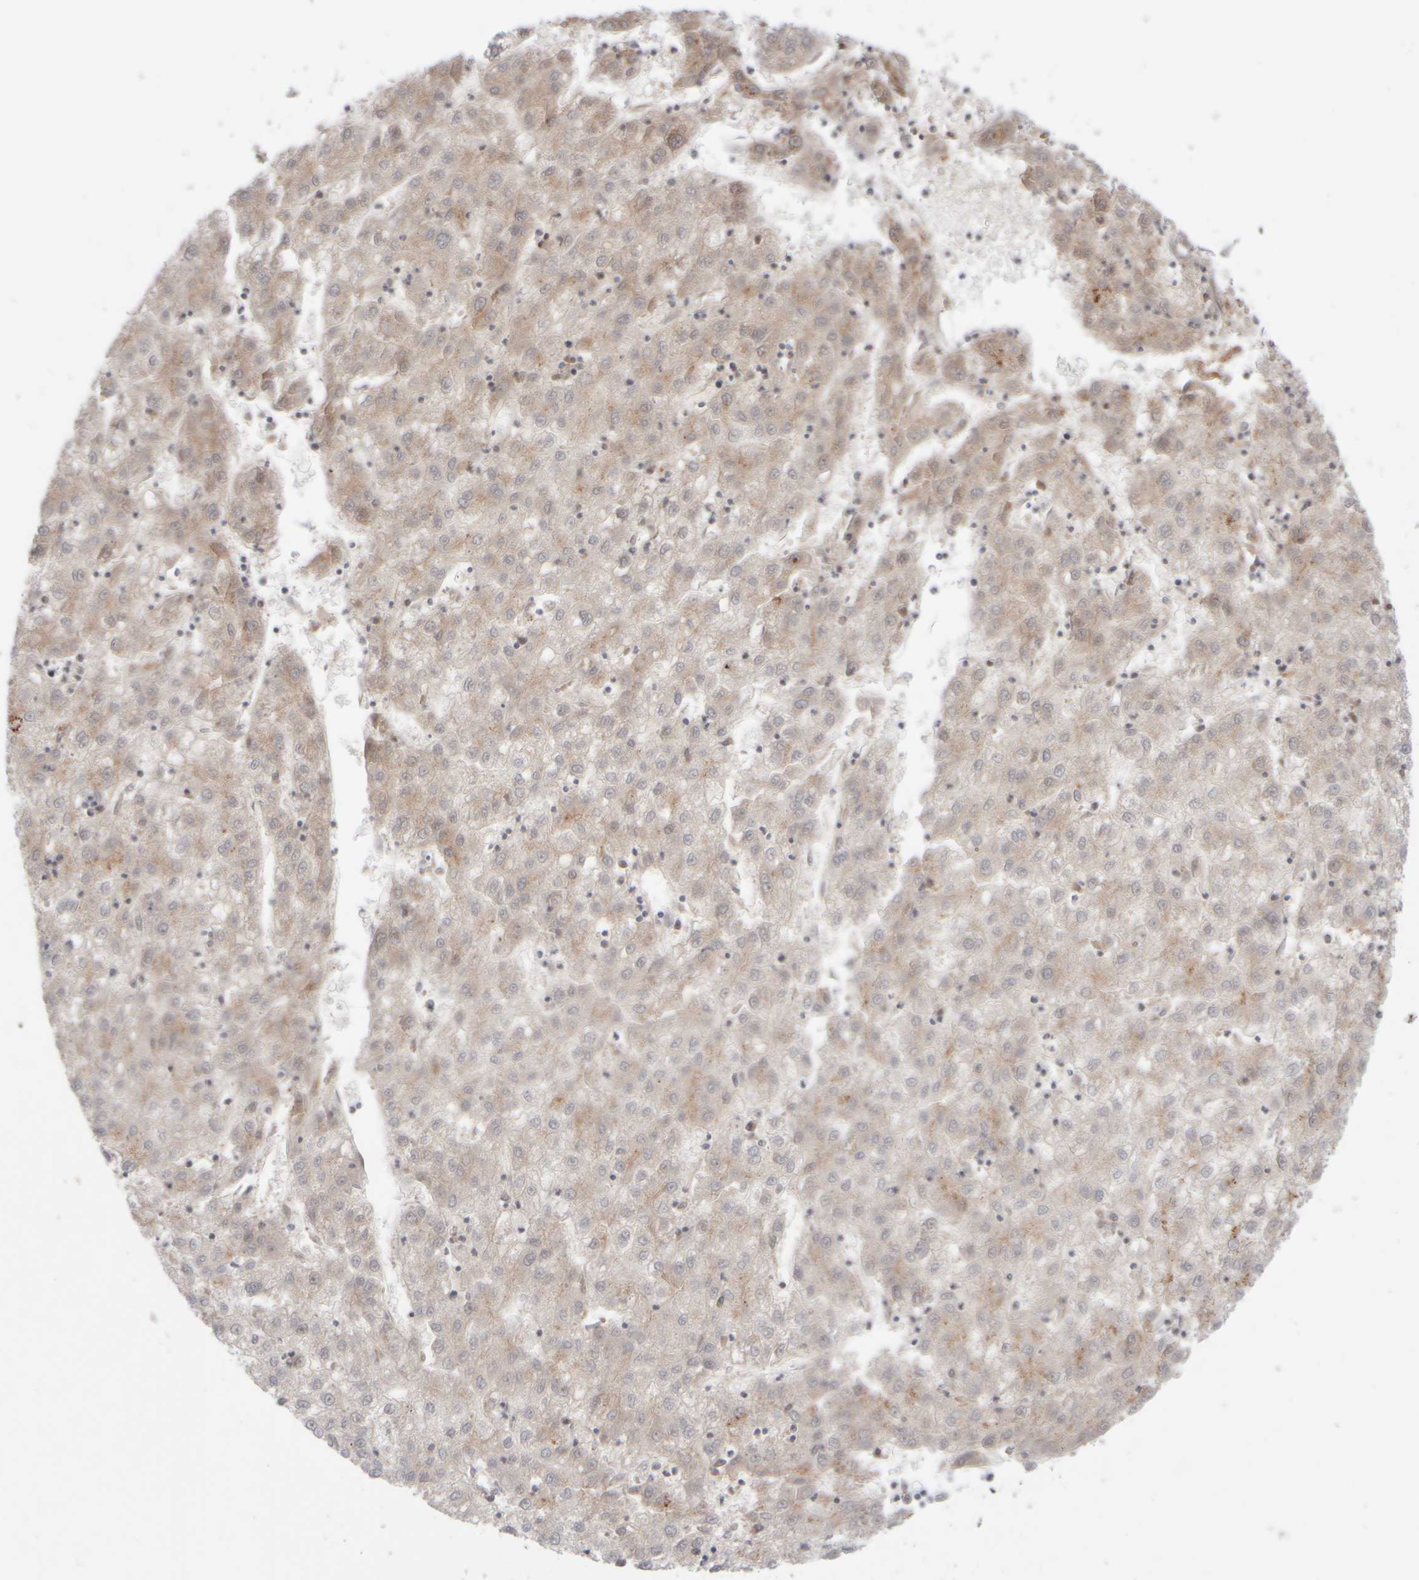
{"staining": {"intensity": "weak", "quantity": "25%-75%", "location": "cytoplasmic/membranous"}, "tissue": "liver cancer", "cell_type": "Tumor cells", "image_type": "cancer", "snomed": [{"axis": "morphology", "description": "Carcinoma, Hepatocellular, NOS"}, {"axis": "topography", "description": "Liver"}], "caption": "High-magnification brightfield microscopy of hepatocellular carcinoma (liver) stained with DAB (brown) and counterstained with hematoxylin (blue). tumor cells exhibit weak cytoplasmic/membranous staining is appreciated in approximately25%-75% of cells.", "gene": "GCN1", "patient": {"sex": "male", "age": 72}}